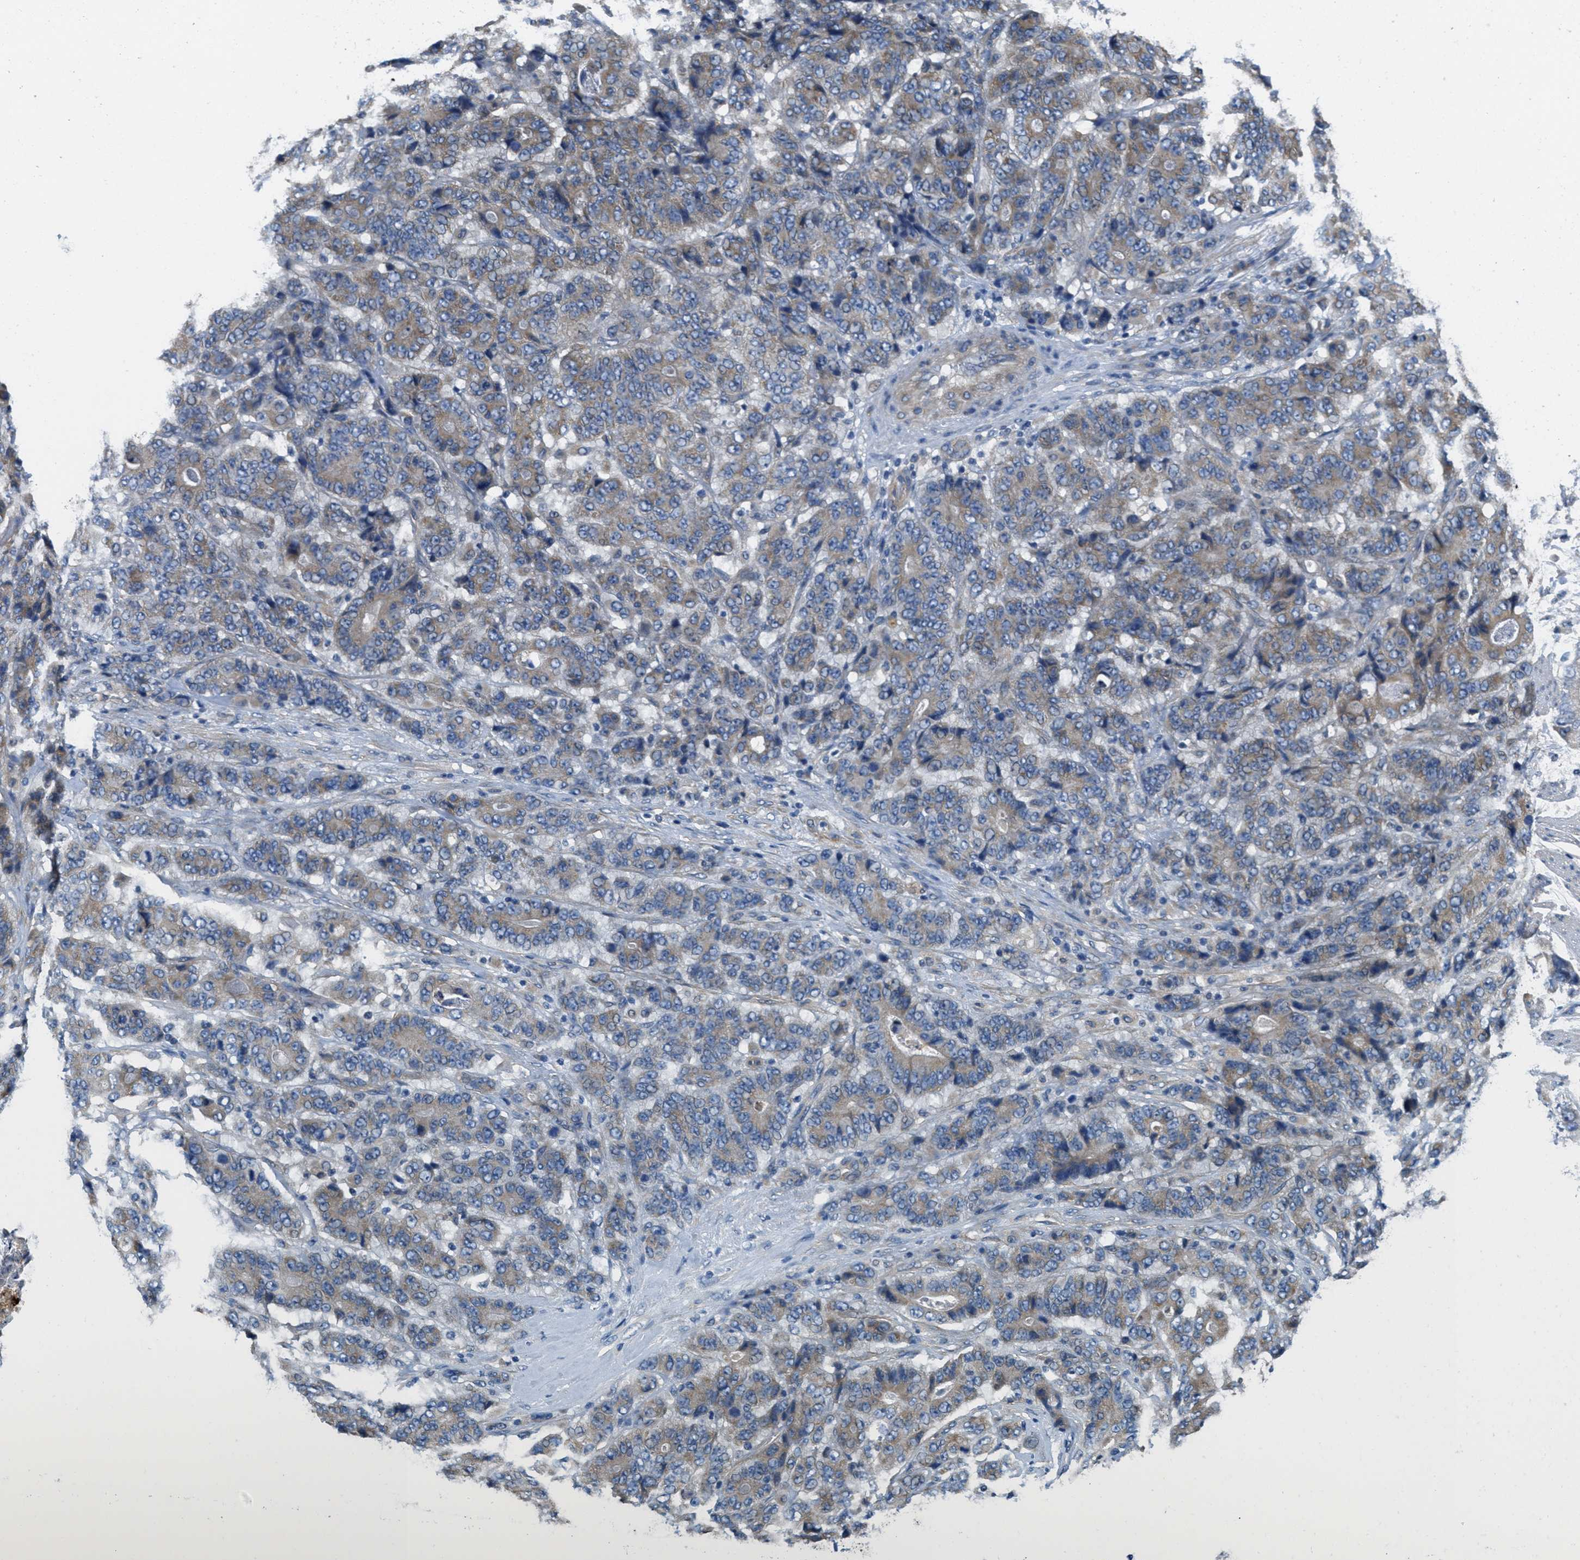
{"staining": {"intensity": "moderate", "quantity": "25%-75%", "location": "cytoplasmic/membranous"}, "tissue": "stomach cancer", "cell_type": "Tumor cells", "image_type": "cancer", "snomed": [{"axis": "morphology", "description": "Adenocarcinoma, NOS"}, {"axis": "topography", "description": "Stomach"}], "caption": "Moderate cytoplasmic/membranous staining for a protein is identified in approximately 25%-75% of tumor cells of stomach adenocarcinoma using IHC.", "gene": "TOMM70", "patient": {"sex": "female", "age": 73}}